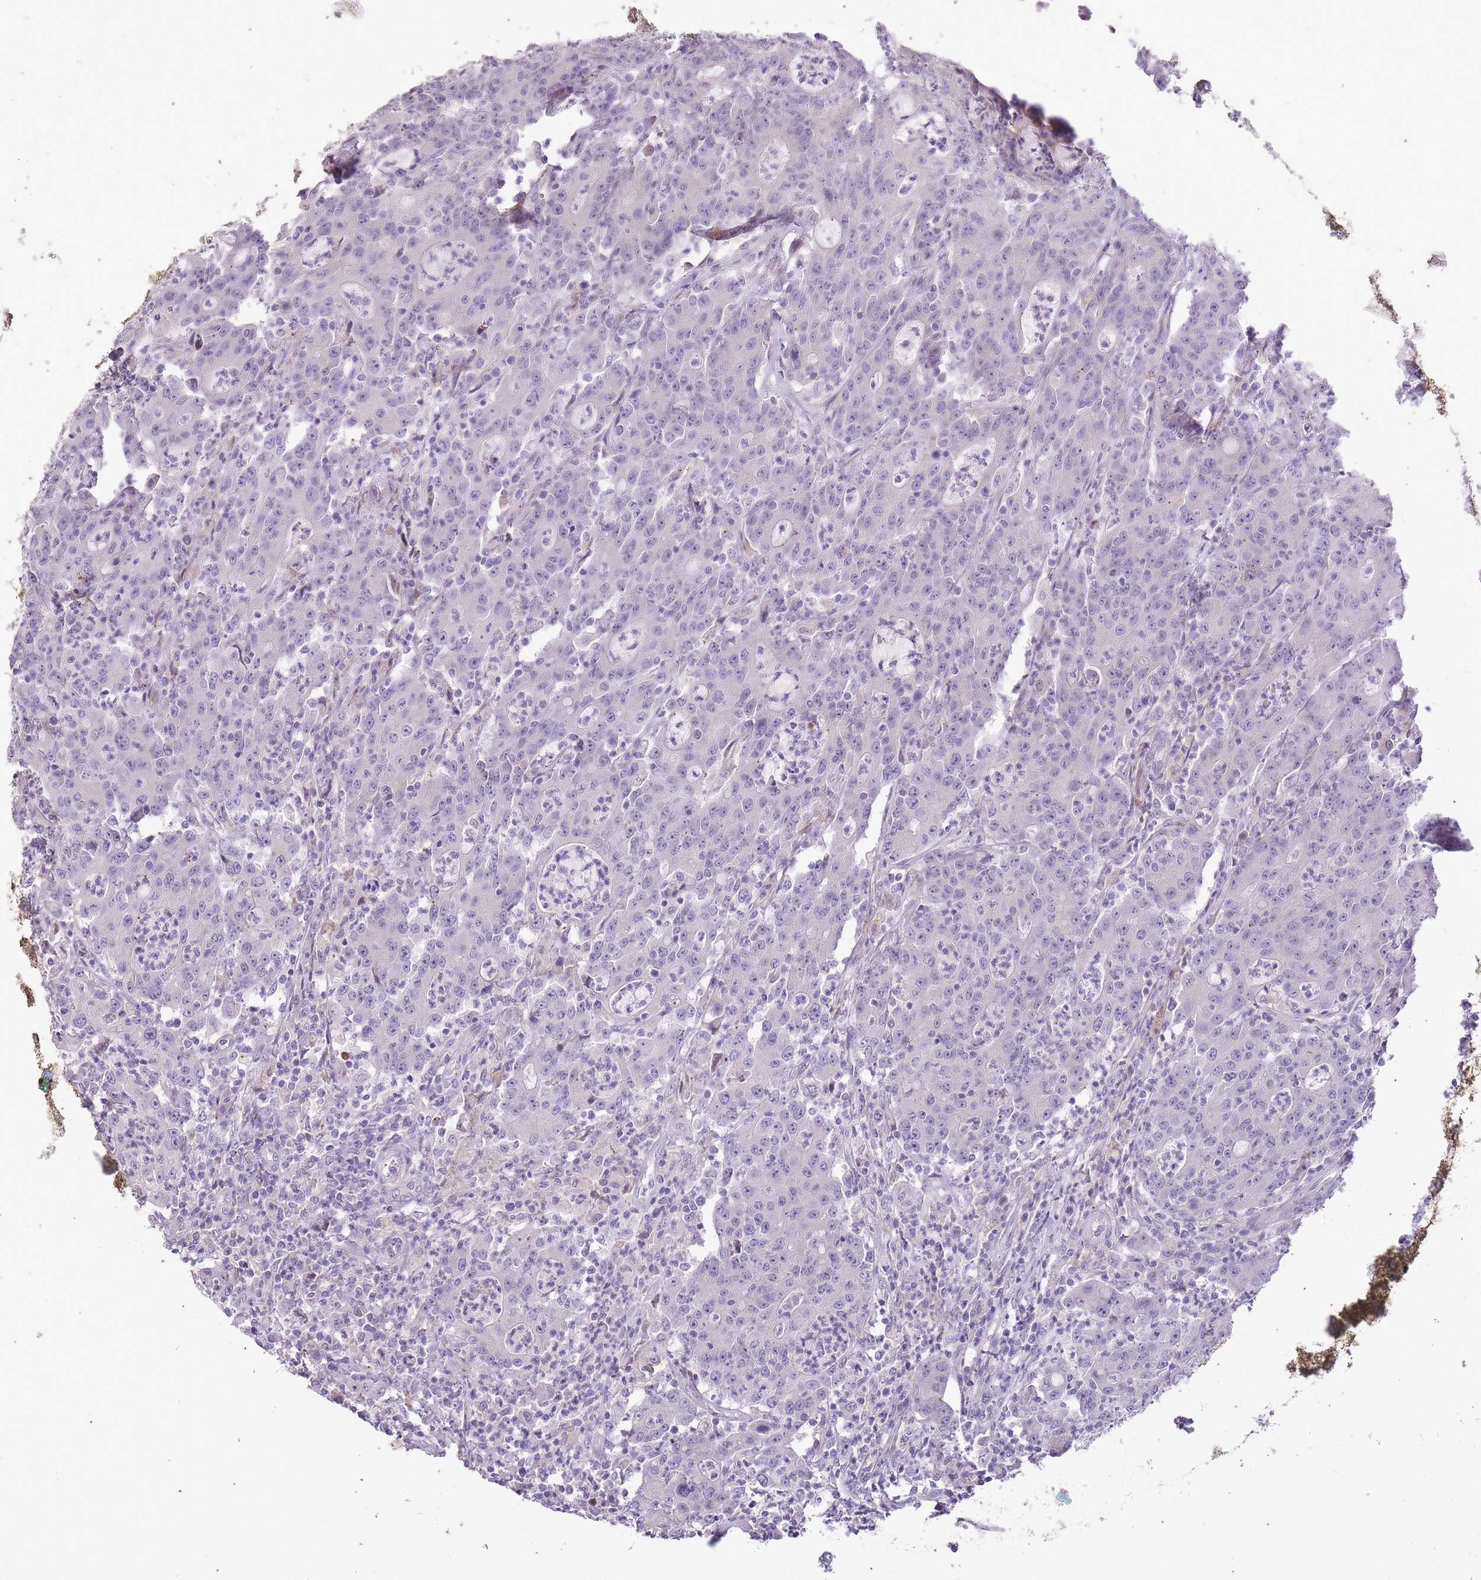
{"staining": {"intensity": "negative", "quantity": "none", "location": "none"}, "tissue": "colorectal cancer", "cell_type": "Tumor cells", "image_type": "cancer", "snomed": [{"axis": "morphology", "description": "Adenocarcinoma, NOS"}, {"axis": "topography", "description": "Colon"}], "caption": "High magnification brightfield microscopy of adenocarcinoma (colorectal) stained with DAB (3,3'-diaminobenzidine) (brown) and counterstained with hematoxylin (blue): tumor cells show no significant positivity.", "gene": "CNTNAP3", "patient": {"sex": "male", "age": 83}}